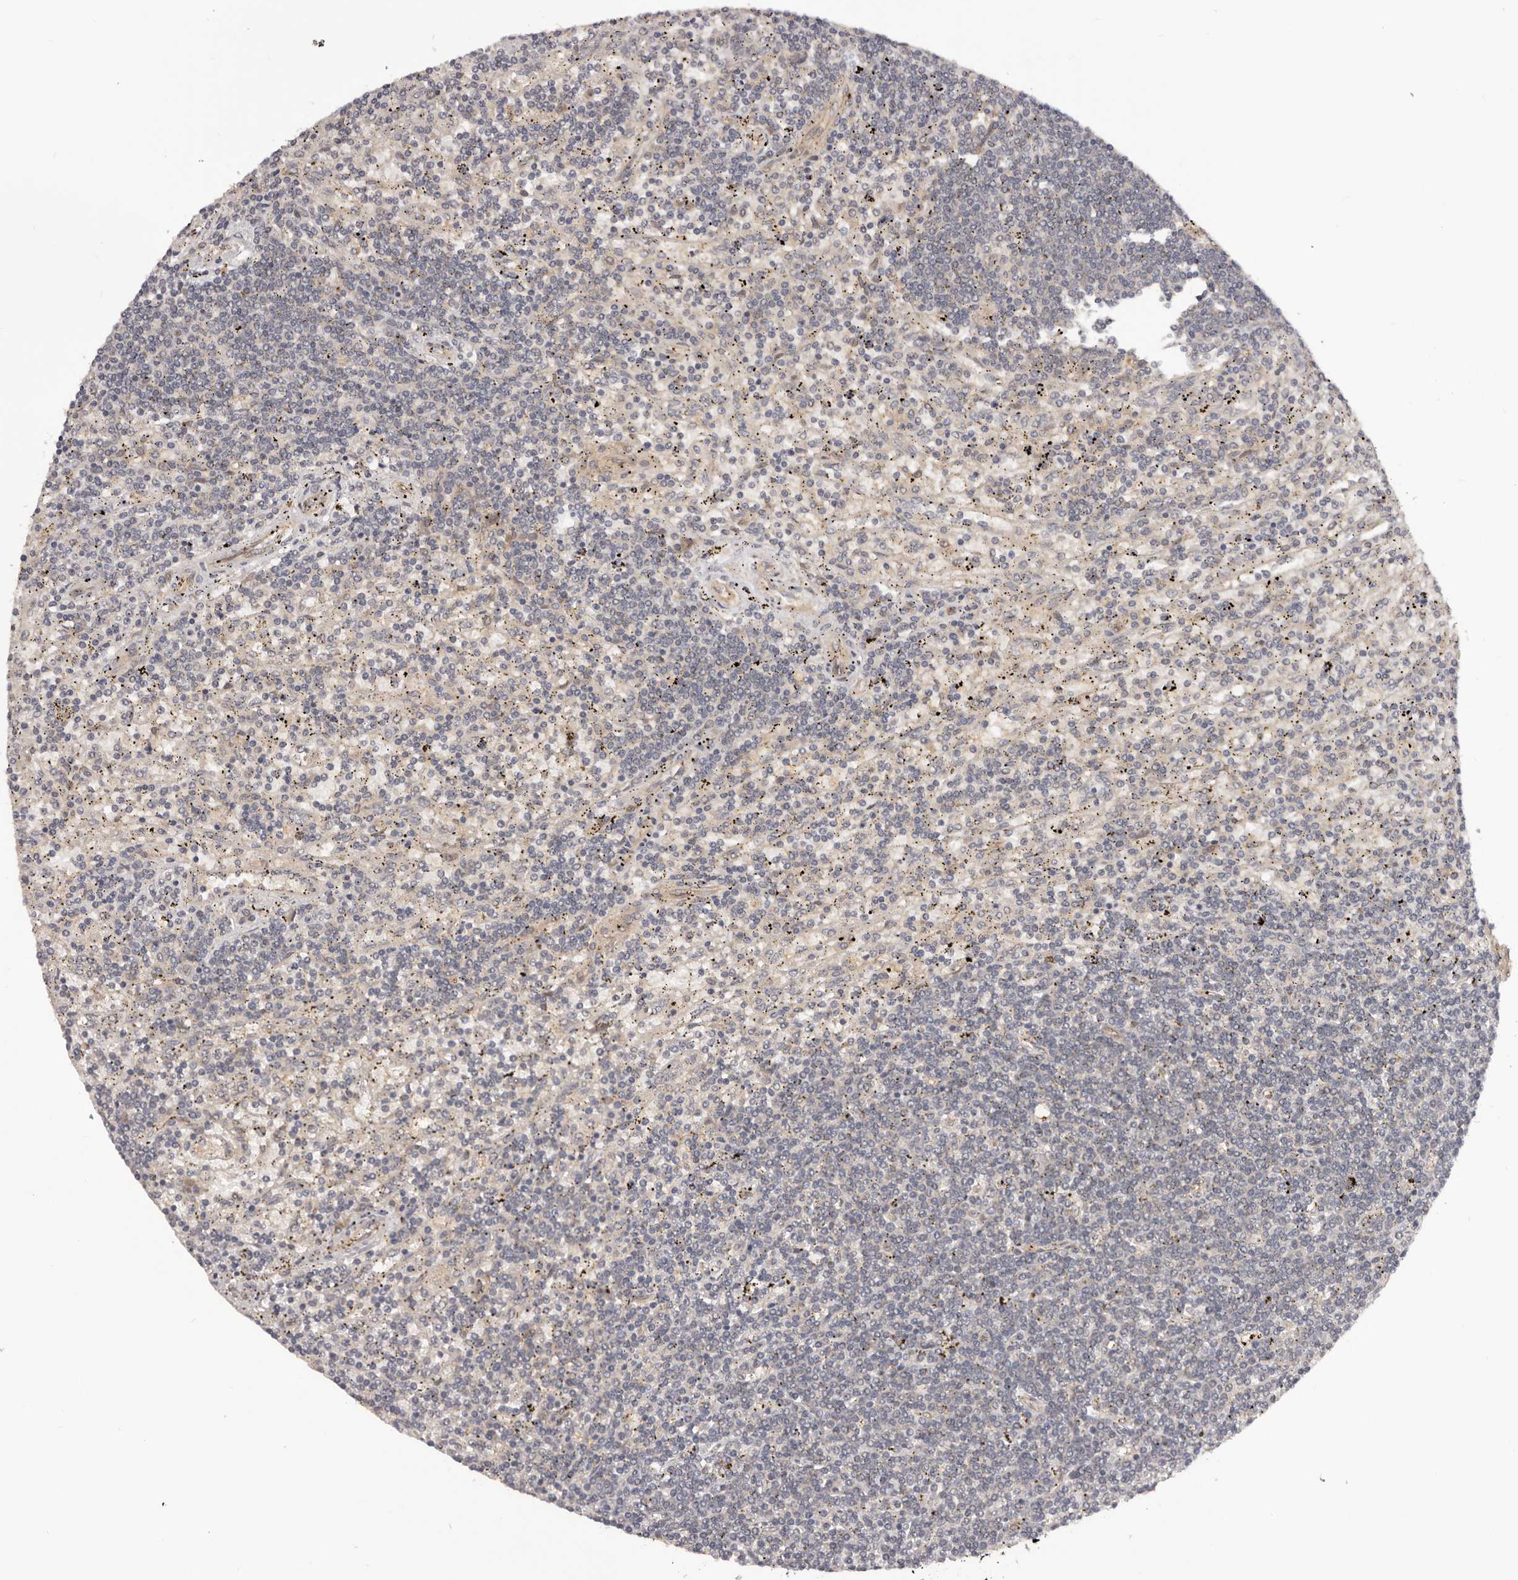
{"staining": {"intensity": "negative", "quantity": "none", "location": "none"}, "tissue": "lymphoma", "cell_type": "Tumor cells", "image_type": "cancer", "snomed": [{"axis": "morphology", "description": "Malignant lymphoma, non-Hodgkin's type, Low grade"}, {"axis": "topography", "description": "Spleen"}], "caption": "Image shows no significant protein staining in tumor cells of lymphoma. Nuclei are stained in blue.", "gene": "MDP1", "patient": {"sex": "male", "age": 76}}